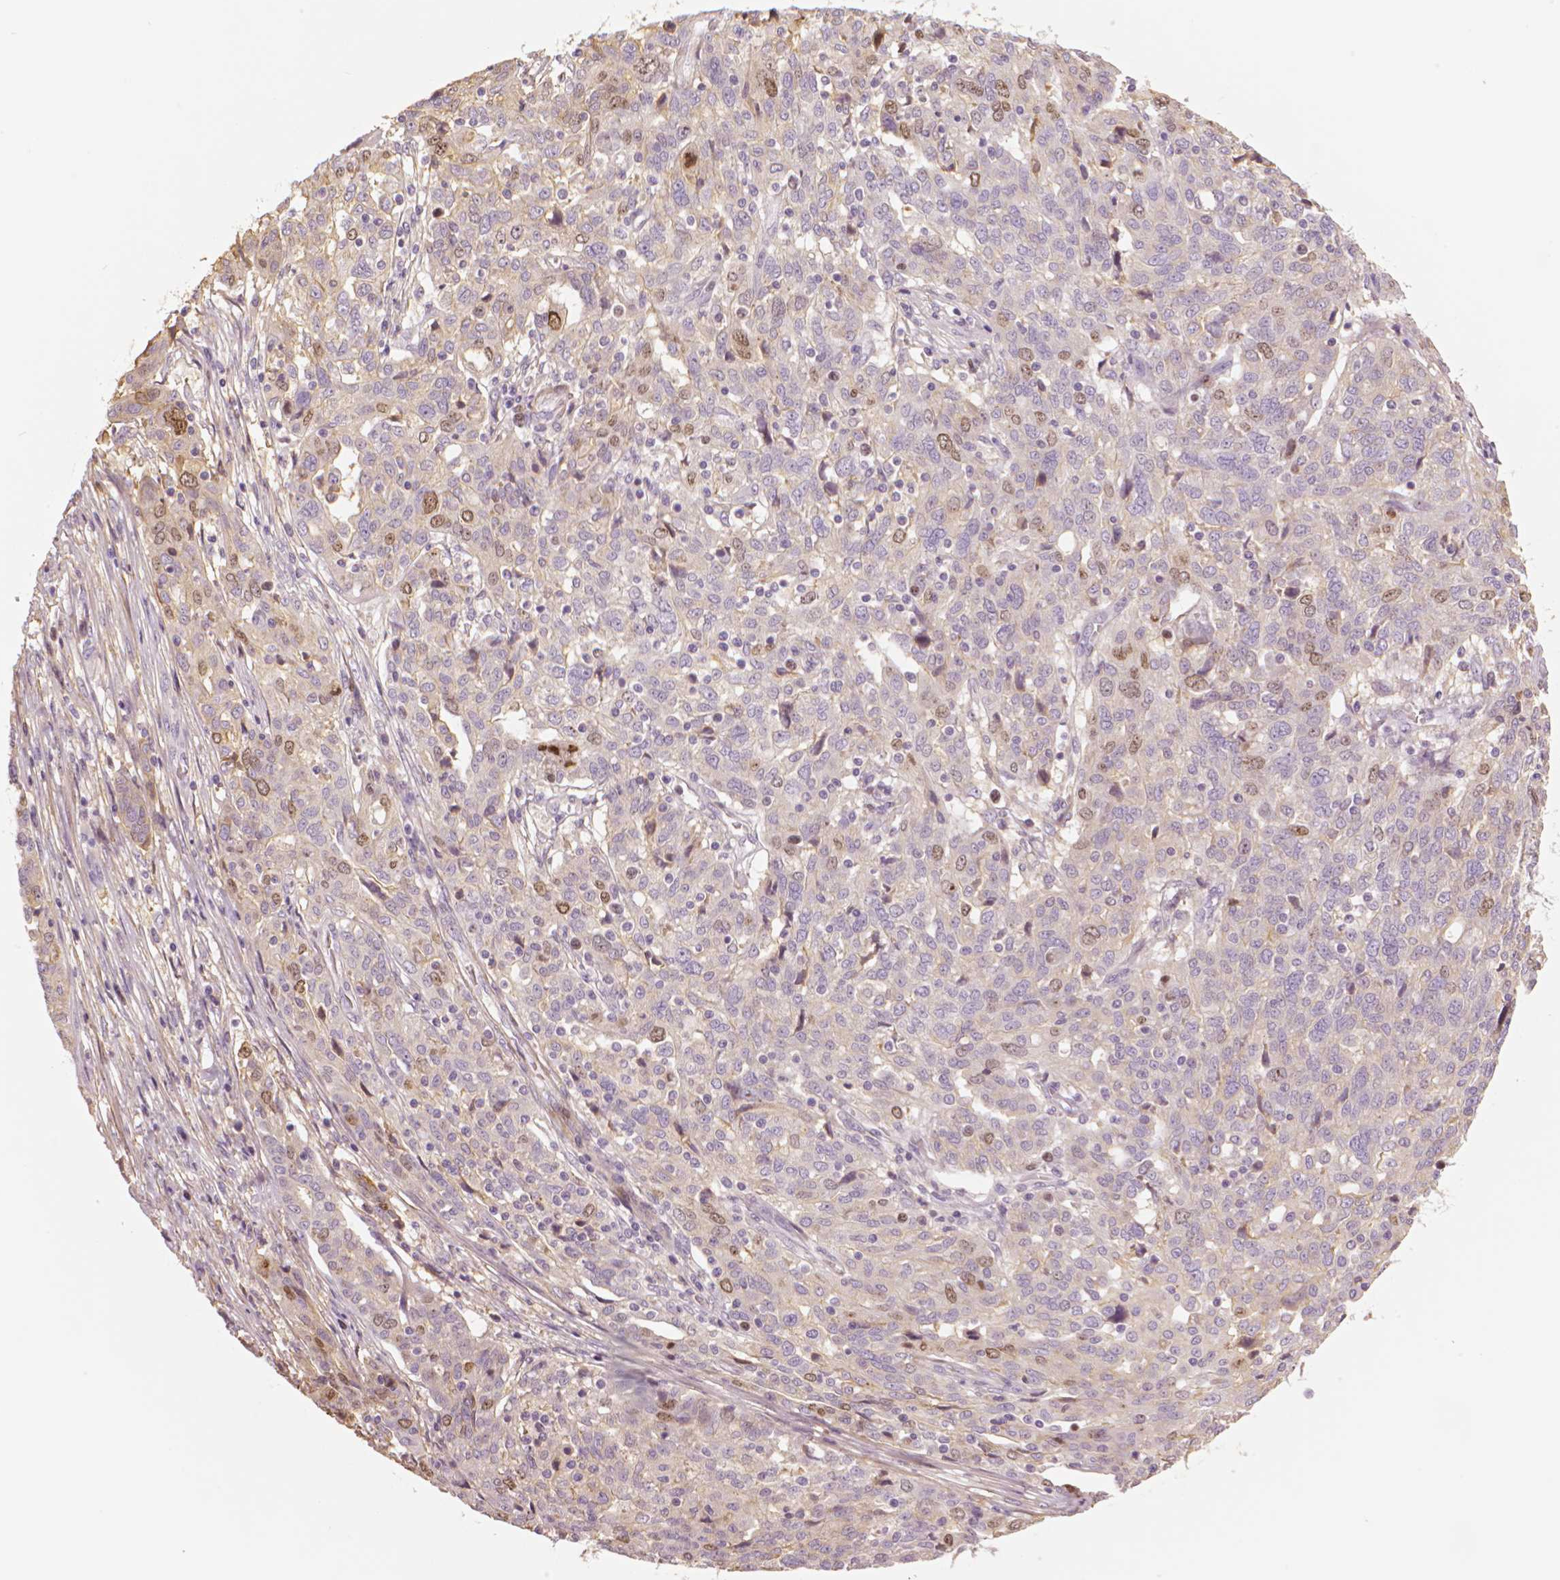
{"staining": {"intensity": "moderate", "quantity": "<25%", "location": "nuclear"}, "tissue": "ovarian cancer", "cell_type": "Tumor cells", "image_type": "cancer", "snomed": [{"axis": "morphology", "description": "Cystadenocarcinoma, serous, NOS"}, {"axis": "topography", "description": "Ovary"}], "caption": "Human ovarian serous cystadenocarcinoma stained with a brown dye shows moderate nuclear positive expression in about <25% of tumor cells.", "gene": "MKI67", "patient": {"sex": "female", "age": 67}}